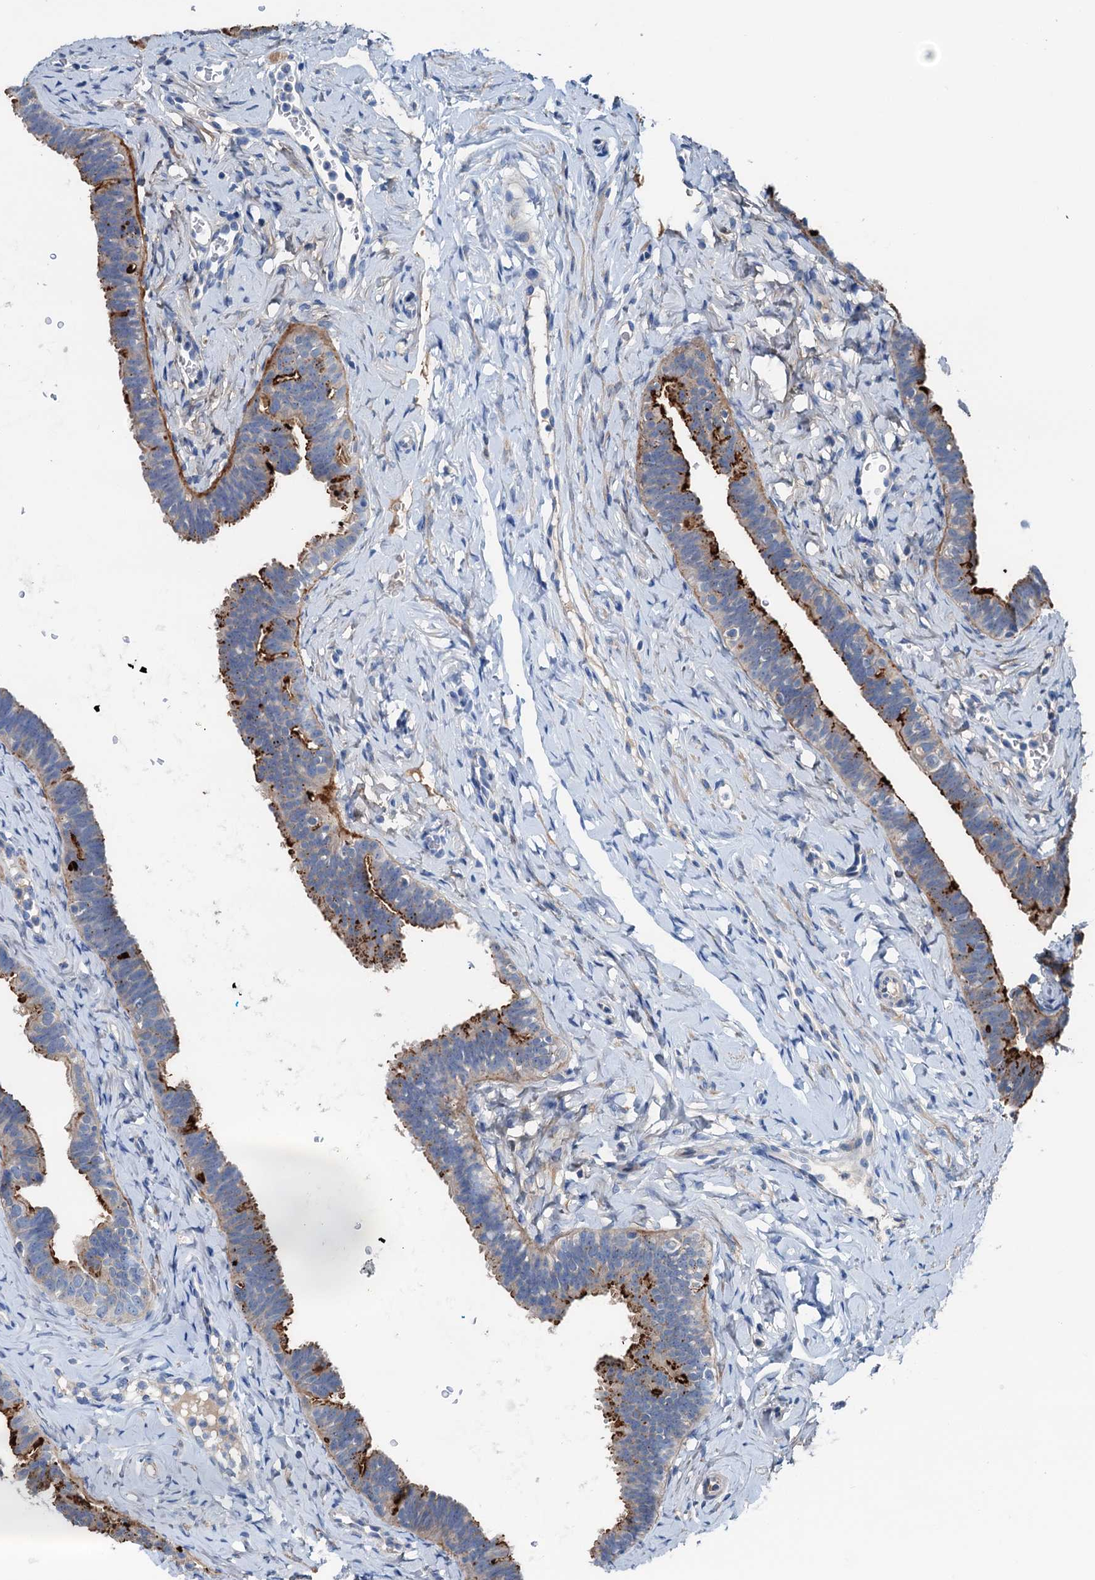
{"staining": {"intensity": "strong", "quantity": "25%-75%", "location": "cytoplasmic/membranous"}, "tissue": "fallopian tube", "cell_type": "Glandular cells", "image_type": "normal", "snomed": [{"axis": "morphology", "description": "Normal tissue, NOS"}, {"axis": "topography", "description": "Fallopian tube"}], "caption": "Glandular cells display strong cytoplasmic/membranous staining in approximately 25%-75% of cells in unremarkable fallopian tube.", "gene": "KNDC1", "patient": {"sex": "female", "age": 65}}